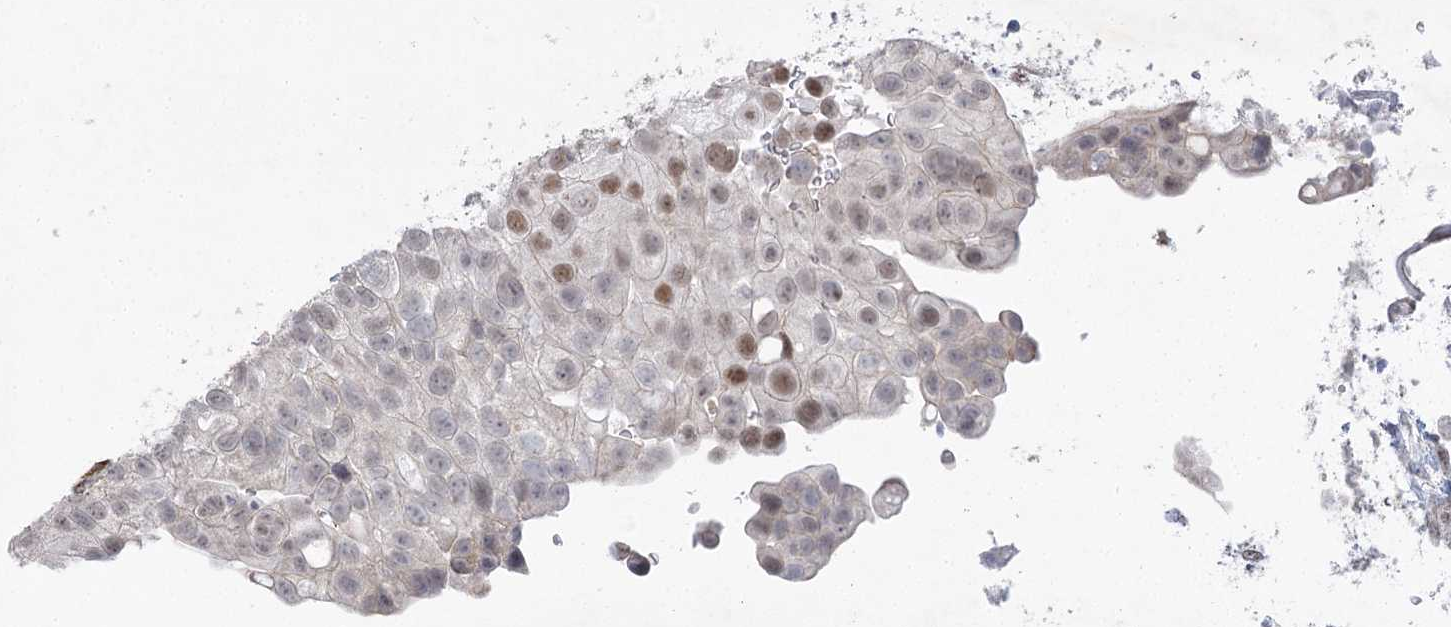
{"staining": {"intensity": "moderate", "quantity": "<25%", "location": "nuclear"}, "tissue": "urothelial cancer", "cell_type": "Tumor cells", "image_type": "cancer", "snomed": [{"axis": "morphology", "description": "Urothelial carcinoma, Low grade"}, {"axis": "topography", "description": "Urinary bladder"}], "caption": "DAB immunohistochemical staining of human urothelial cancer reveals moderate nuclear protein positivity in approximately <25% of tumor cells.", "gene": "AMTN", "patient": {"sex": "male", "age": 78}}